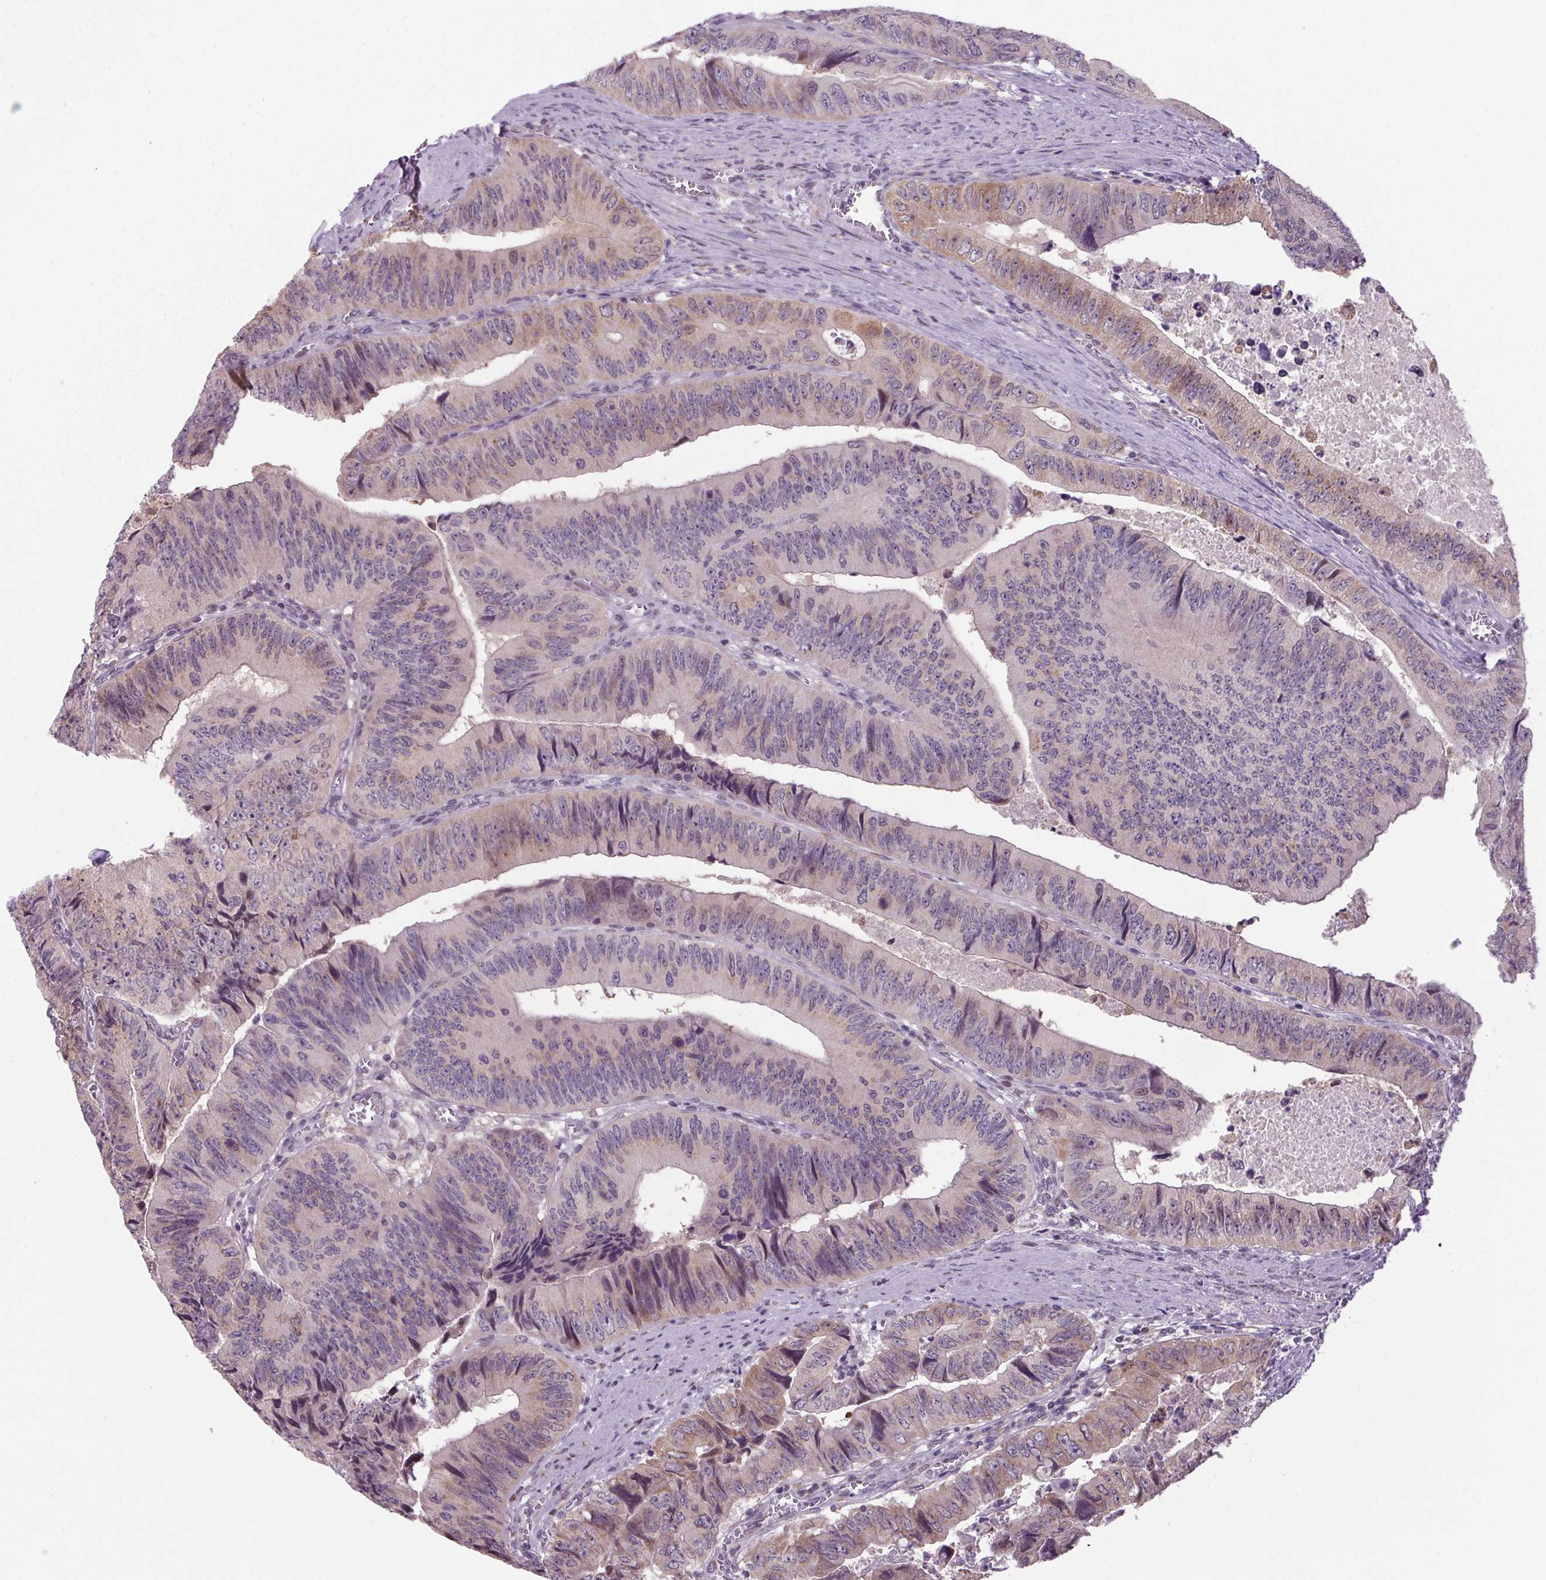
{"staining": {"intensity": "weak", "quantity": "<25%", "location": "cytoplasmic/membranous"}, "tissue": "colorectal cancer", "cell_type": "Tumor cells", "image_type": "cancer", "snomed": [{"axis": "morphology", "description": "Adenocarcinoma, NOS"}, {"axis": "topography", "description": "Colon"}], "caption": "Immunohistochemistry (IHC) micrograph of colorectal cancer (adenocarcinoma) stained for a protein (brown), which reveals no expression in tumor cells.", "gene": "AKR1E2", "patient": {"sex": "female", "age": 84}}